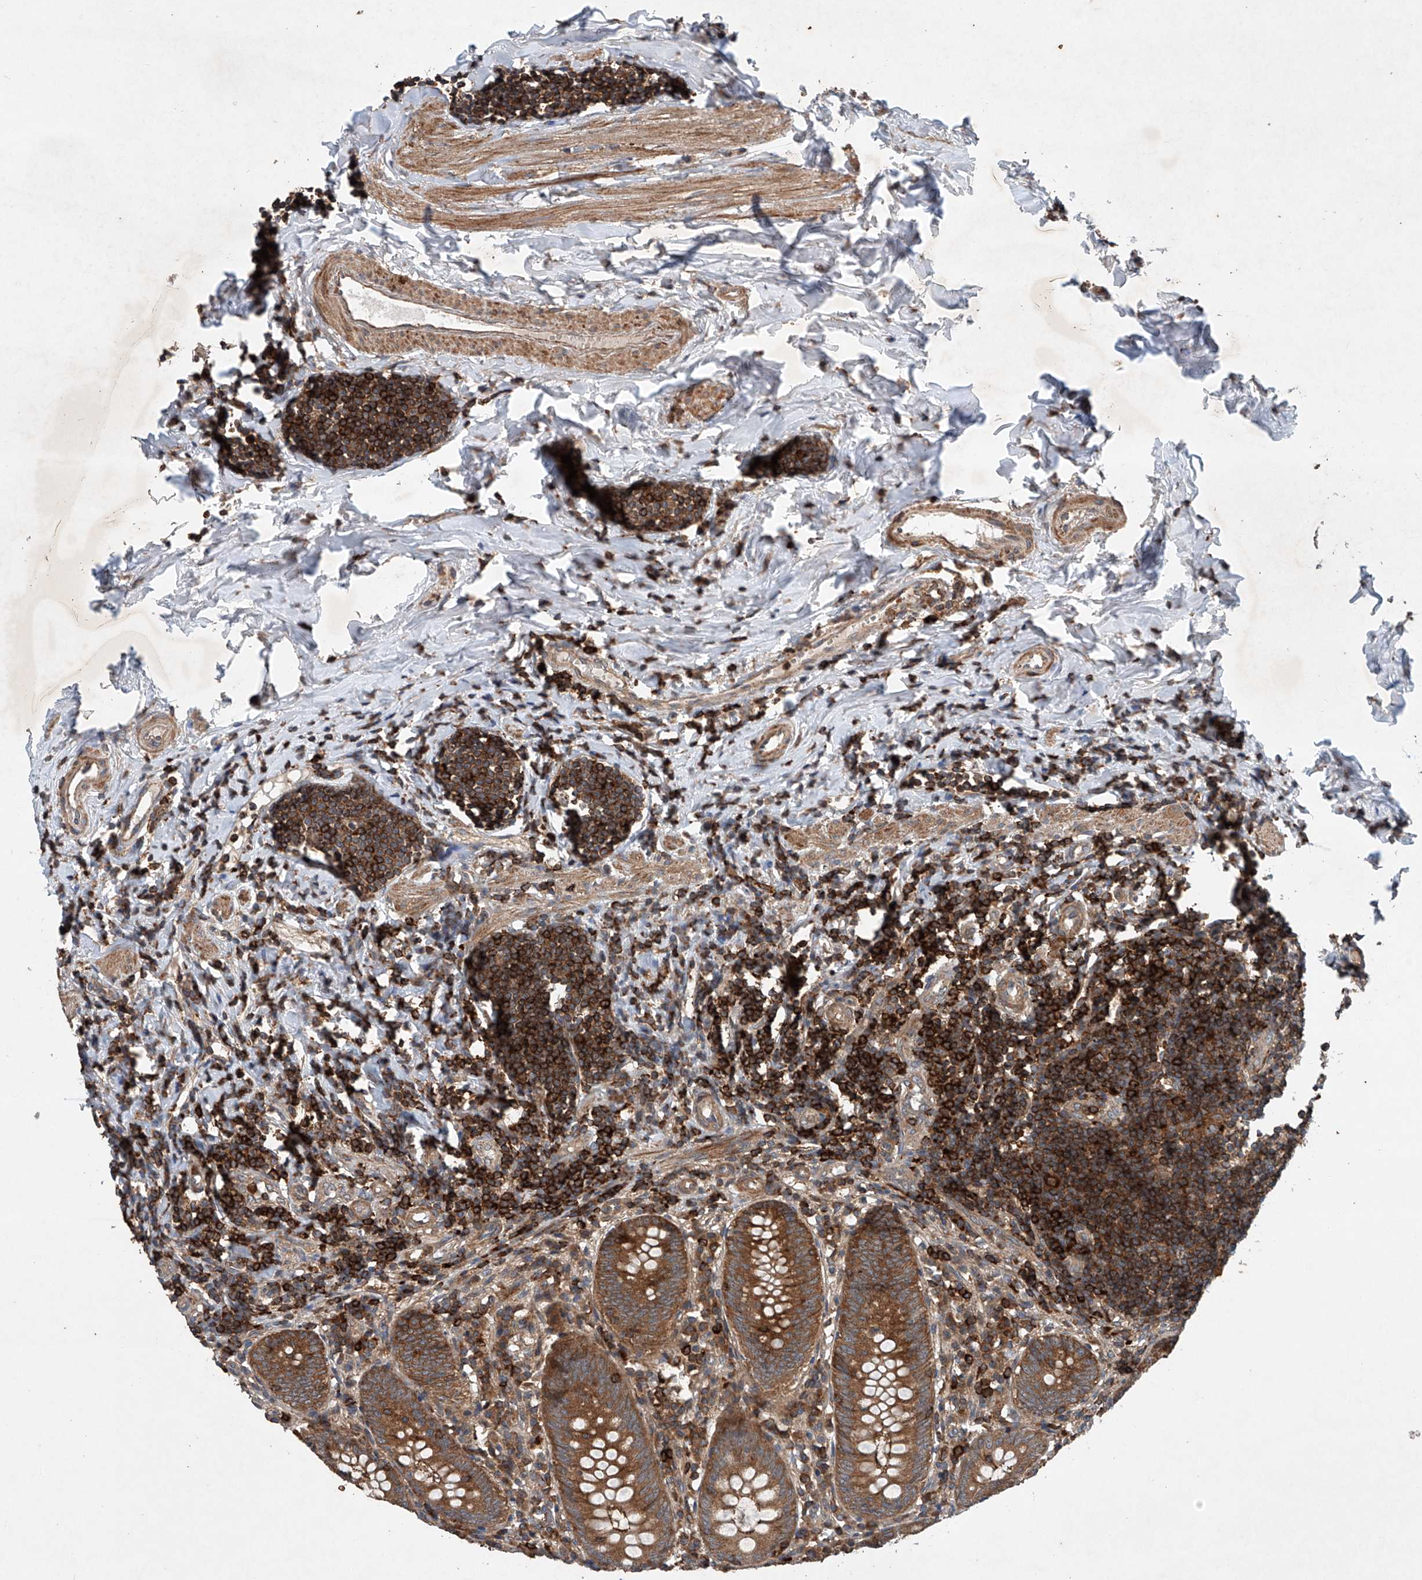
{"staining": {"intensity": "moderate", "quantity": ">75%", "location": "cytoplasmic/membranous"}, "tissue": "appendix", "cell_type": "Glandular cells", "image_type": "normal", "snomed": [{"axis": "morphology", "description": "Normal tissue, NOS"}, {"axis": "topography", "description": "Appendix"}], "caption": "Glandular cells exhibit medium levels of moderate cytoplasmic/membranous staining in about >75% of cells in normal appendix. (DAB = brown stain, brightfield microscopy at high magnification).", "gene": "CEP85L", "patient": {"sex": "female", "age": 54}}